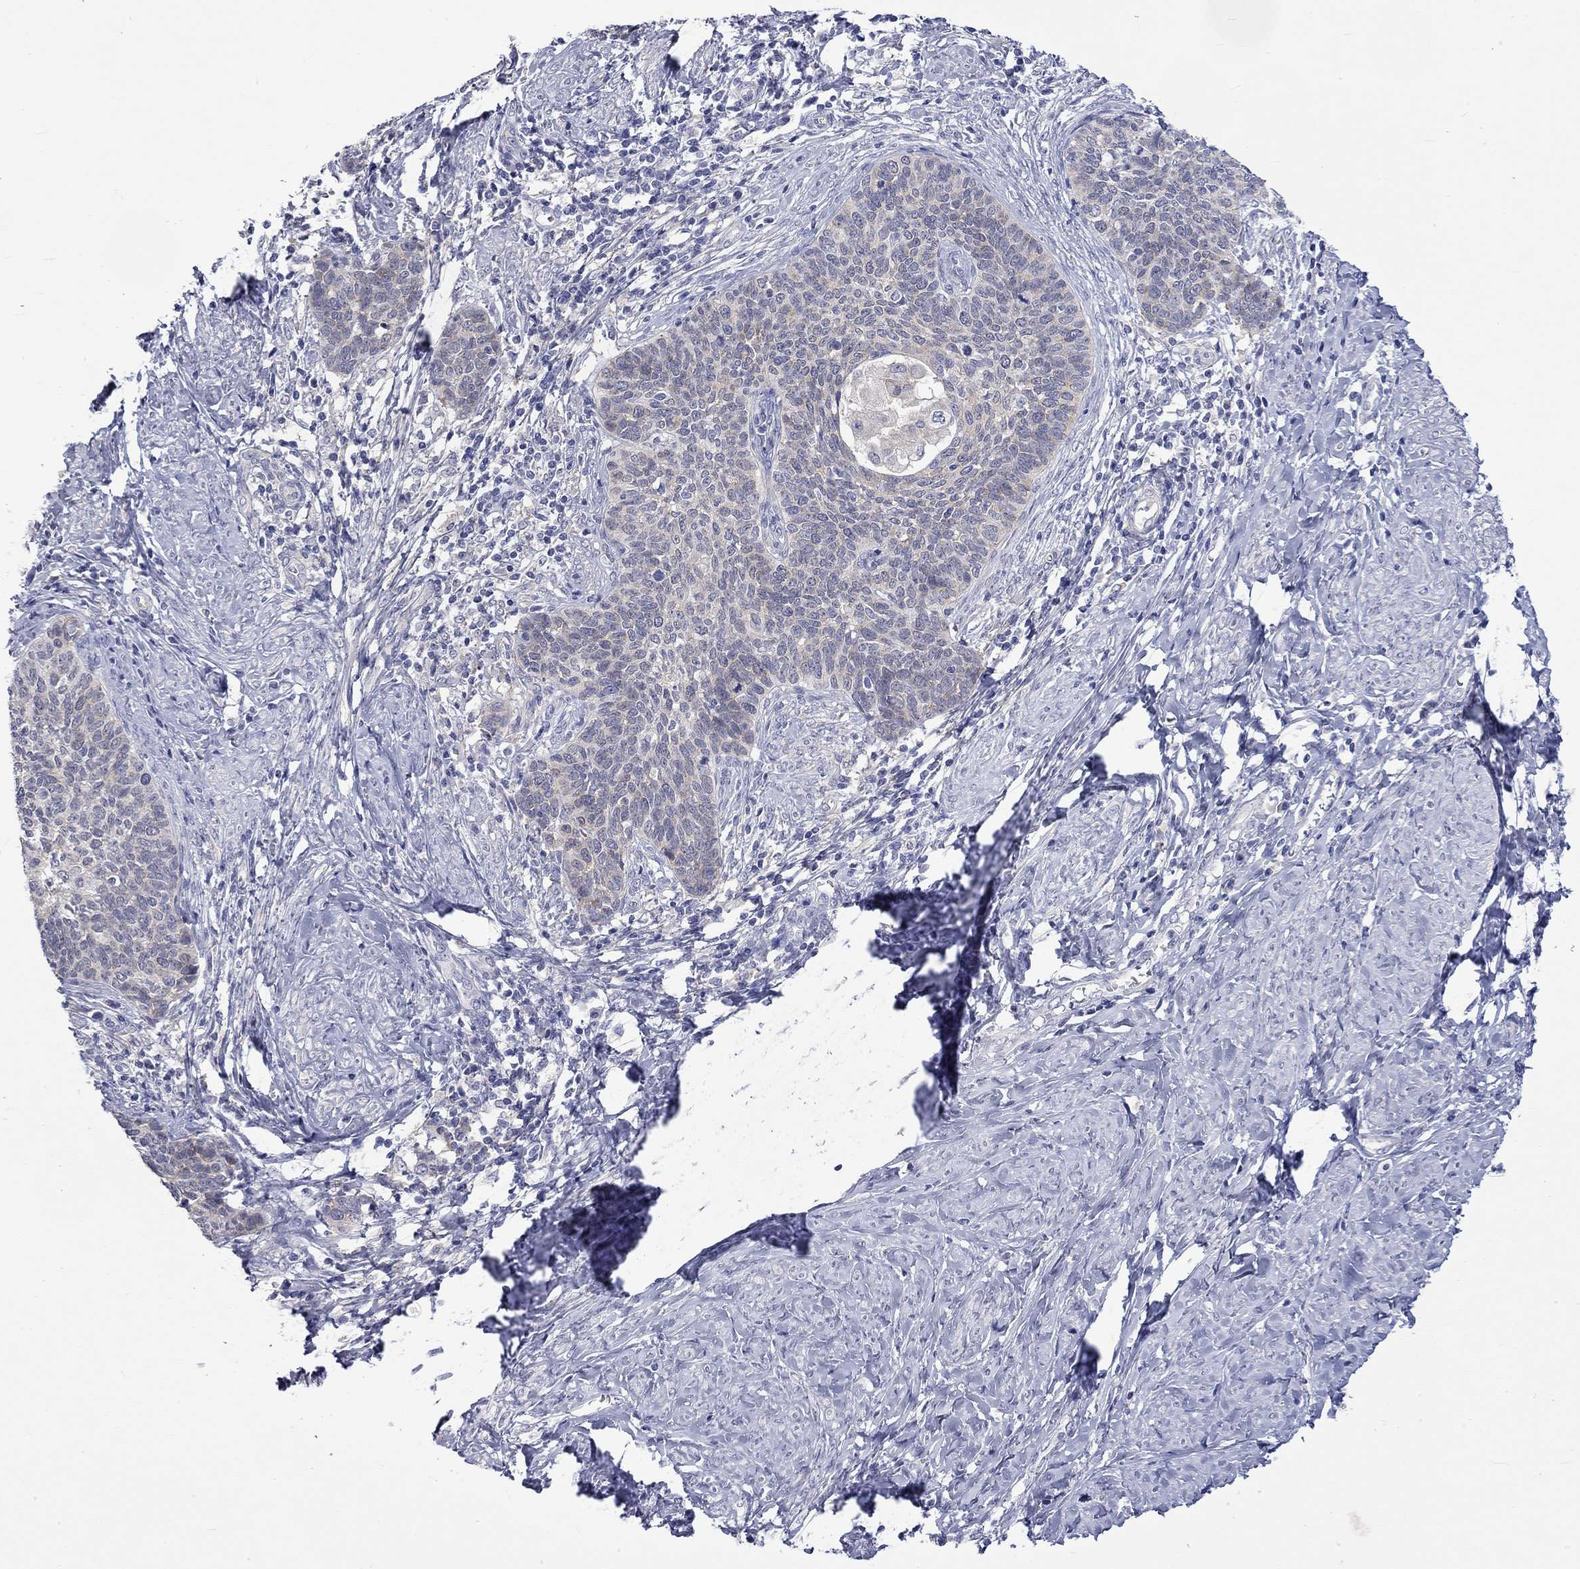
{"staining": {"intensity": "negative", "quantity": "none", "location": "none"}, "tissue": "cervical cancer", "cell_type": "Tumor cells", "image_type": "cancer", "snomed": [{"axis": "morphology", "description": "Normal tissue, NOS"}, {"axis": "morphology", "description": "Squamous cell carcinoma, NOS"}, {"axis": "topography", "description": "Cervix"}], "caption": "Immunohistochemistry (IHC) micrograph of neoplastic tissue: cervical squamous cell carcinoma stained with DAB reveals no significant protein positivity in tumor cells. The staining is performed using DAB brown chromogen with nuclei counter-stained in using hematoxylin.", "gene": "CERS1", "patient": {"sex": "female", "age": 39}}